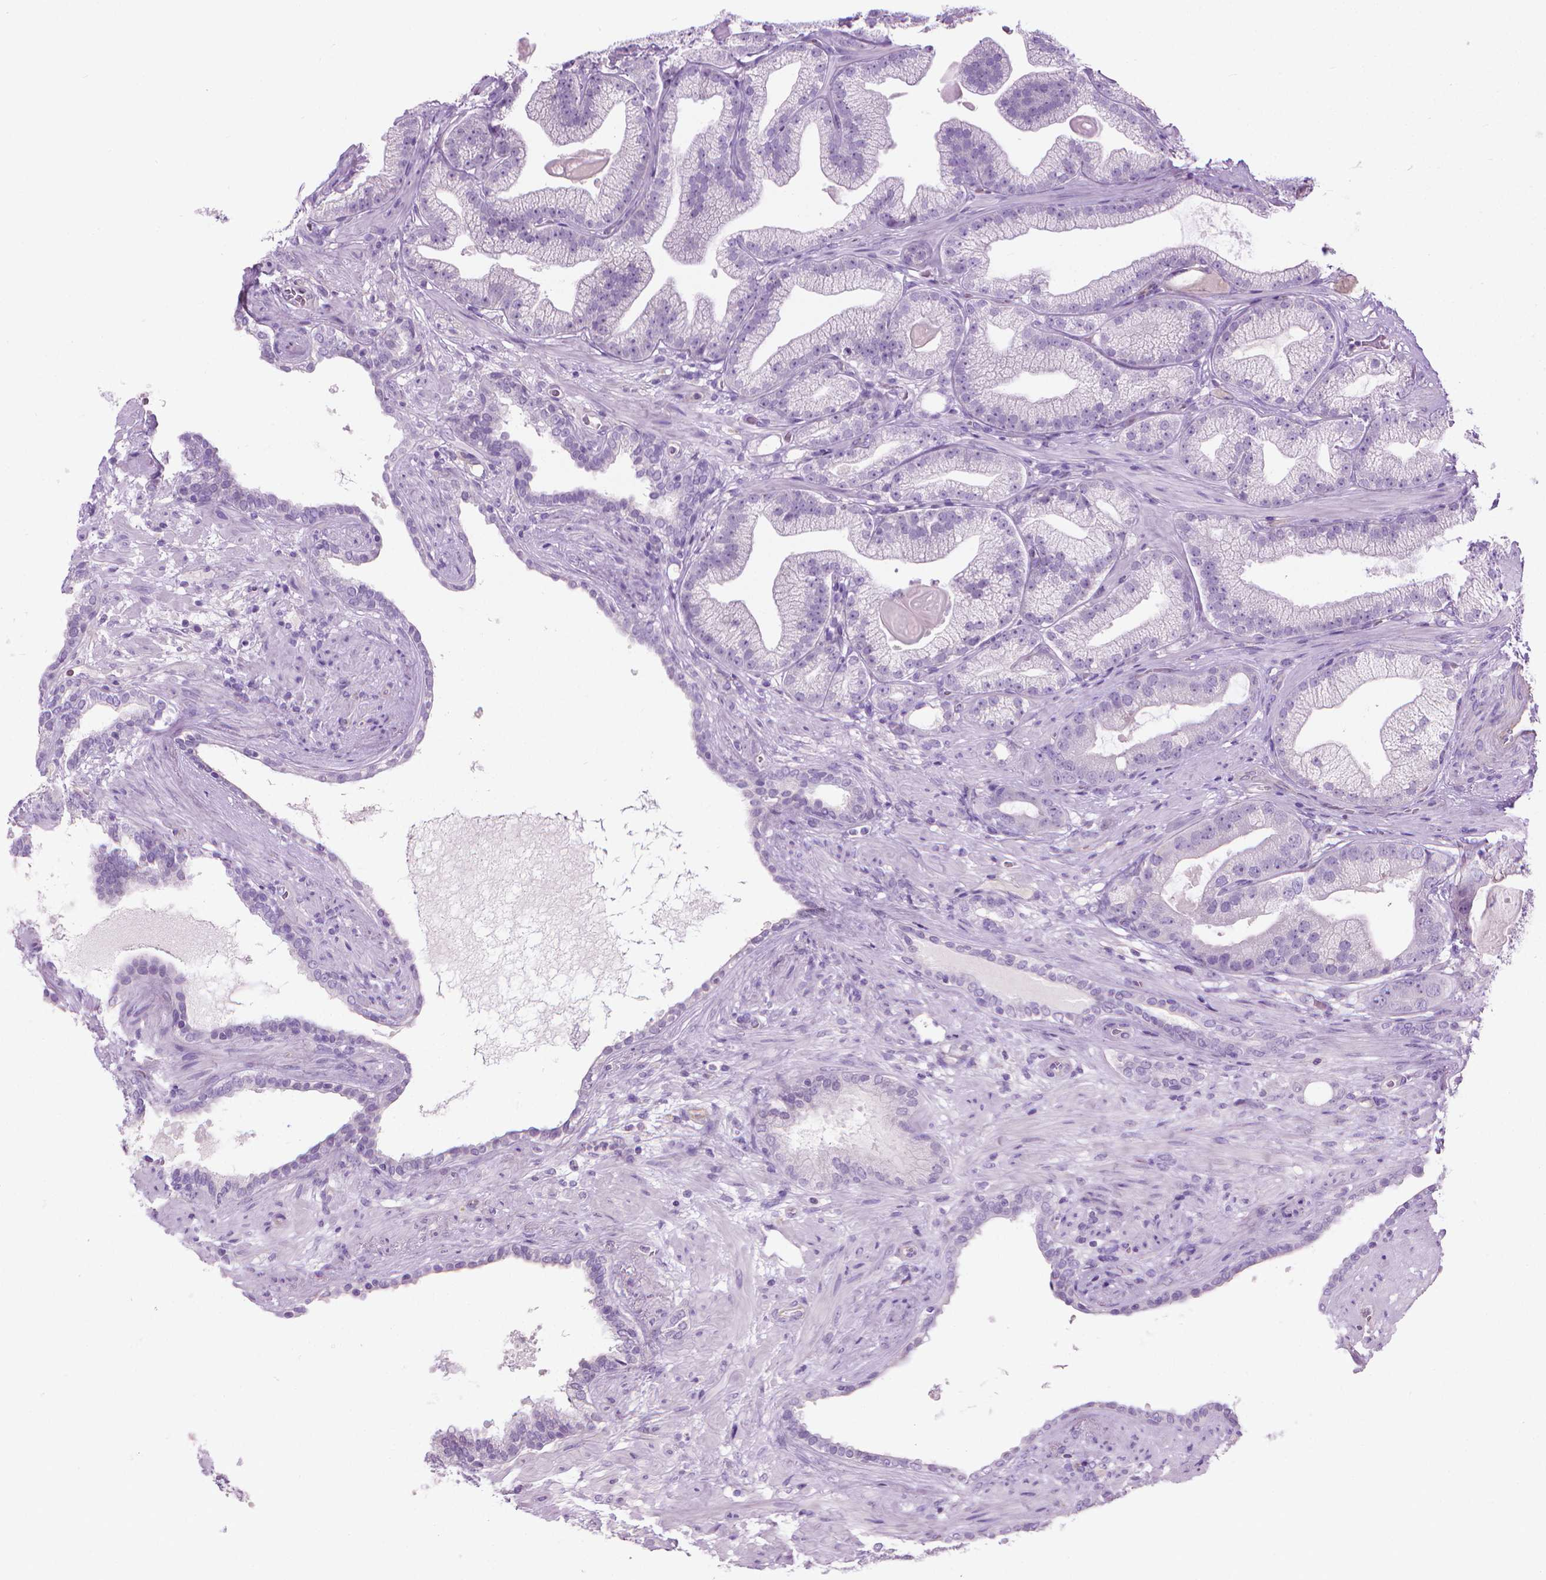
{"staining": {"intensity": "negative", "quantity": "none", "location": "none"}, "tissue": "prostate cancer", "cell_type": "Tumor cells", "image_type": "cancer", "snomed": [{"axis": "morphology", "description": "Adenocarcinoma, Low grade"}, {"axis": "topography", "description": "Prostate"}], "caption": "Prostate cancer (low-grade adenocarcinoma) was stained to show a protein in brown. There is no significant positivity in tumor cells.", "gene": "KRT73", "patient": {"sex": "male", "age": 57}}